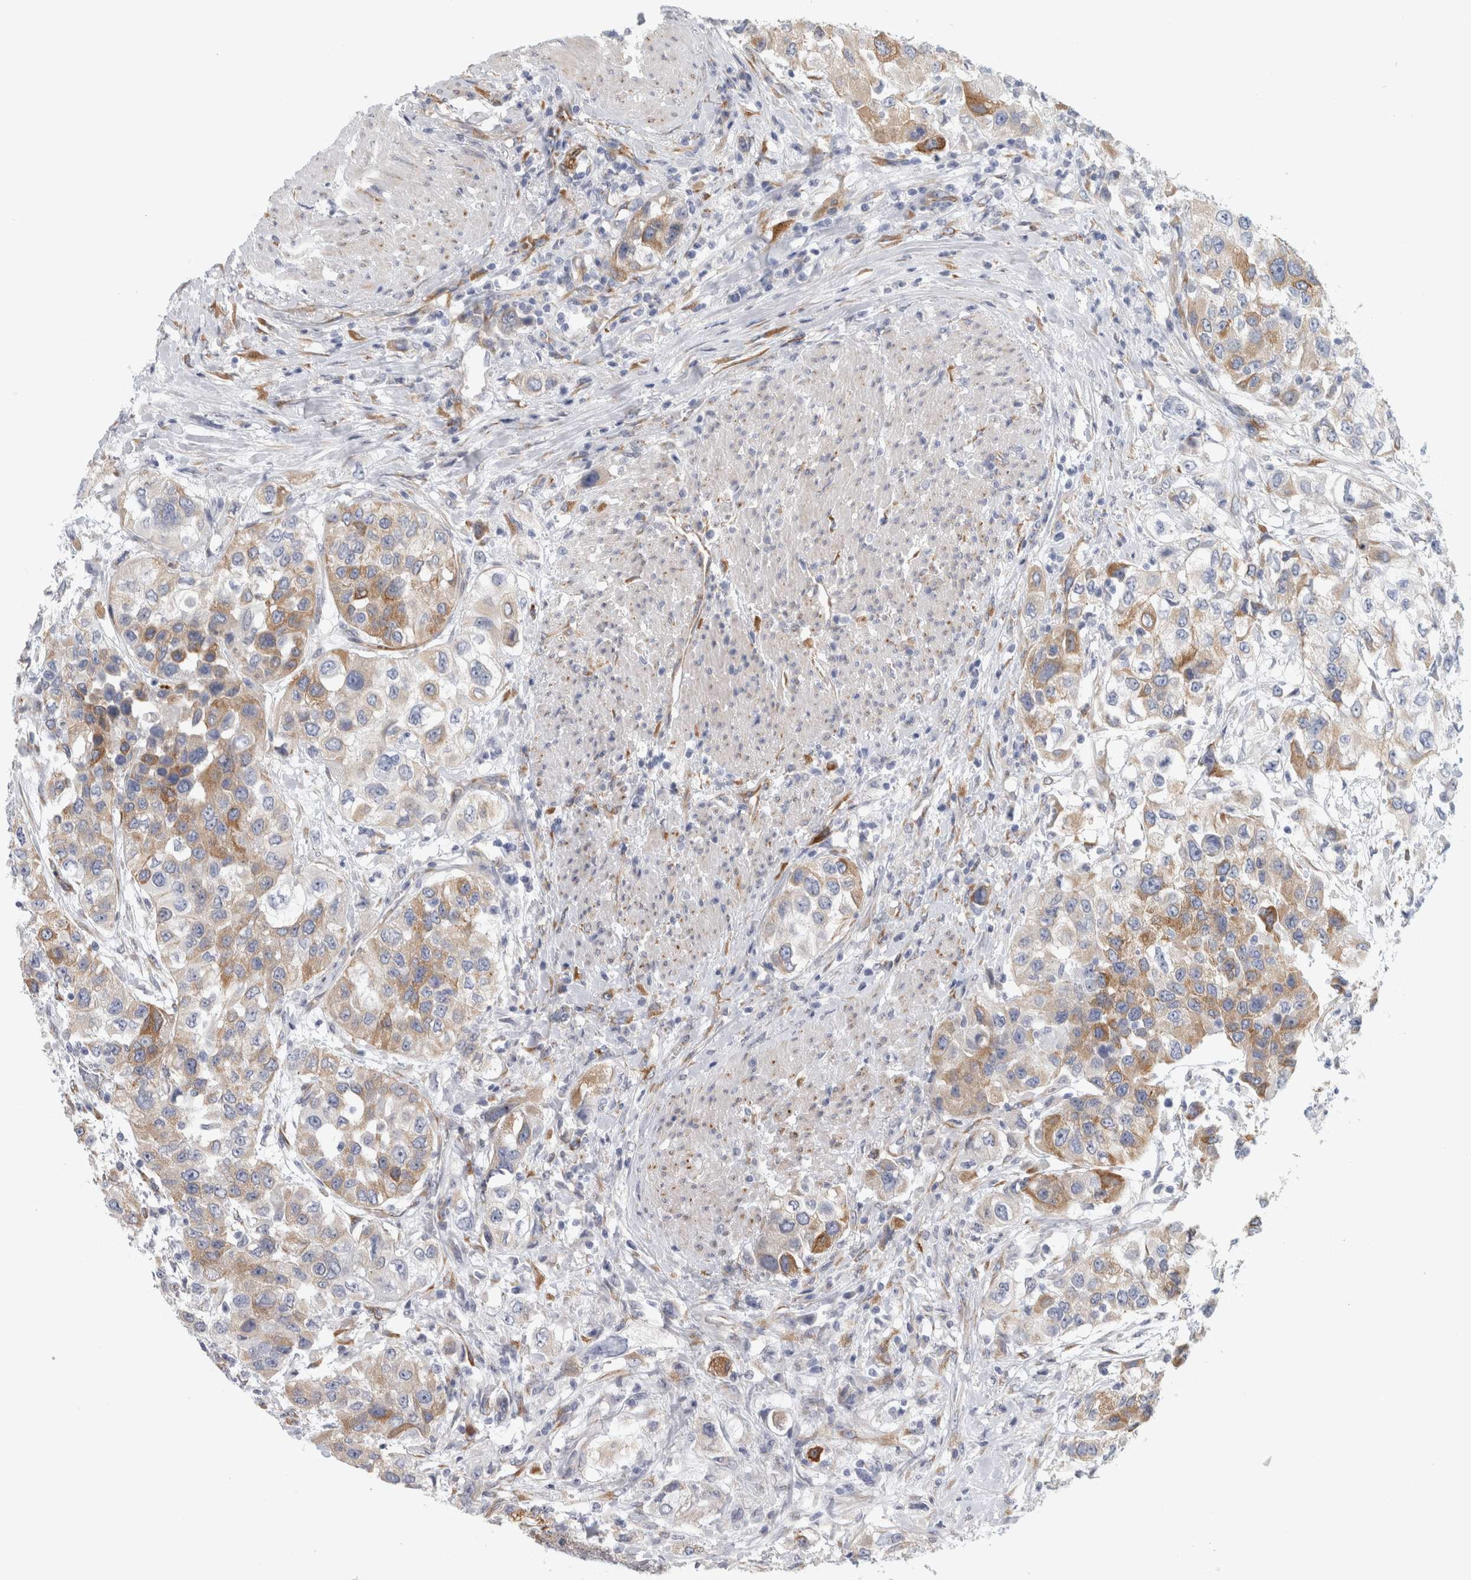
{"staining": {"intensity": "moderate", "quantity": ">75%", "location": "cytoplasmic/membranous"}, "tissue": "urothelial cancer", "cell_type": "Tumor cells", "image_type": "cancer", "snomed": [{"axis": "morphology", "description": "Urothelial carcinoma, High grade"}, {"axis": "topography", "description": "Urinary bladder"}], "caption": "Human high-grade urothelial carcinoma stained for a protein (brown) reveals moderate cytoplasmic/membranous positive positivity in about >75% of tumor cells.", "gene": "B3GNT3", "patient": {"sex": "female", "age": 80}}